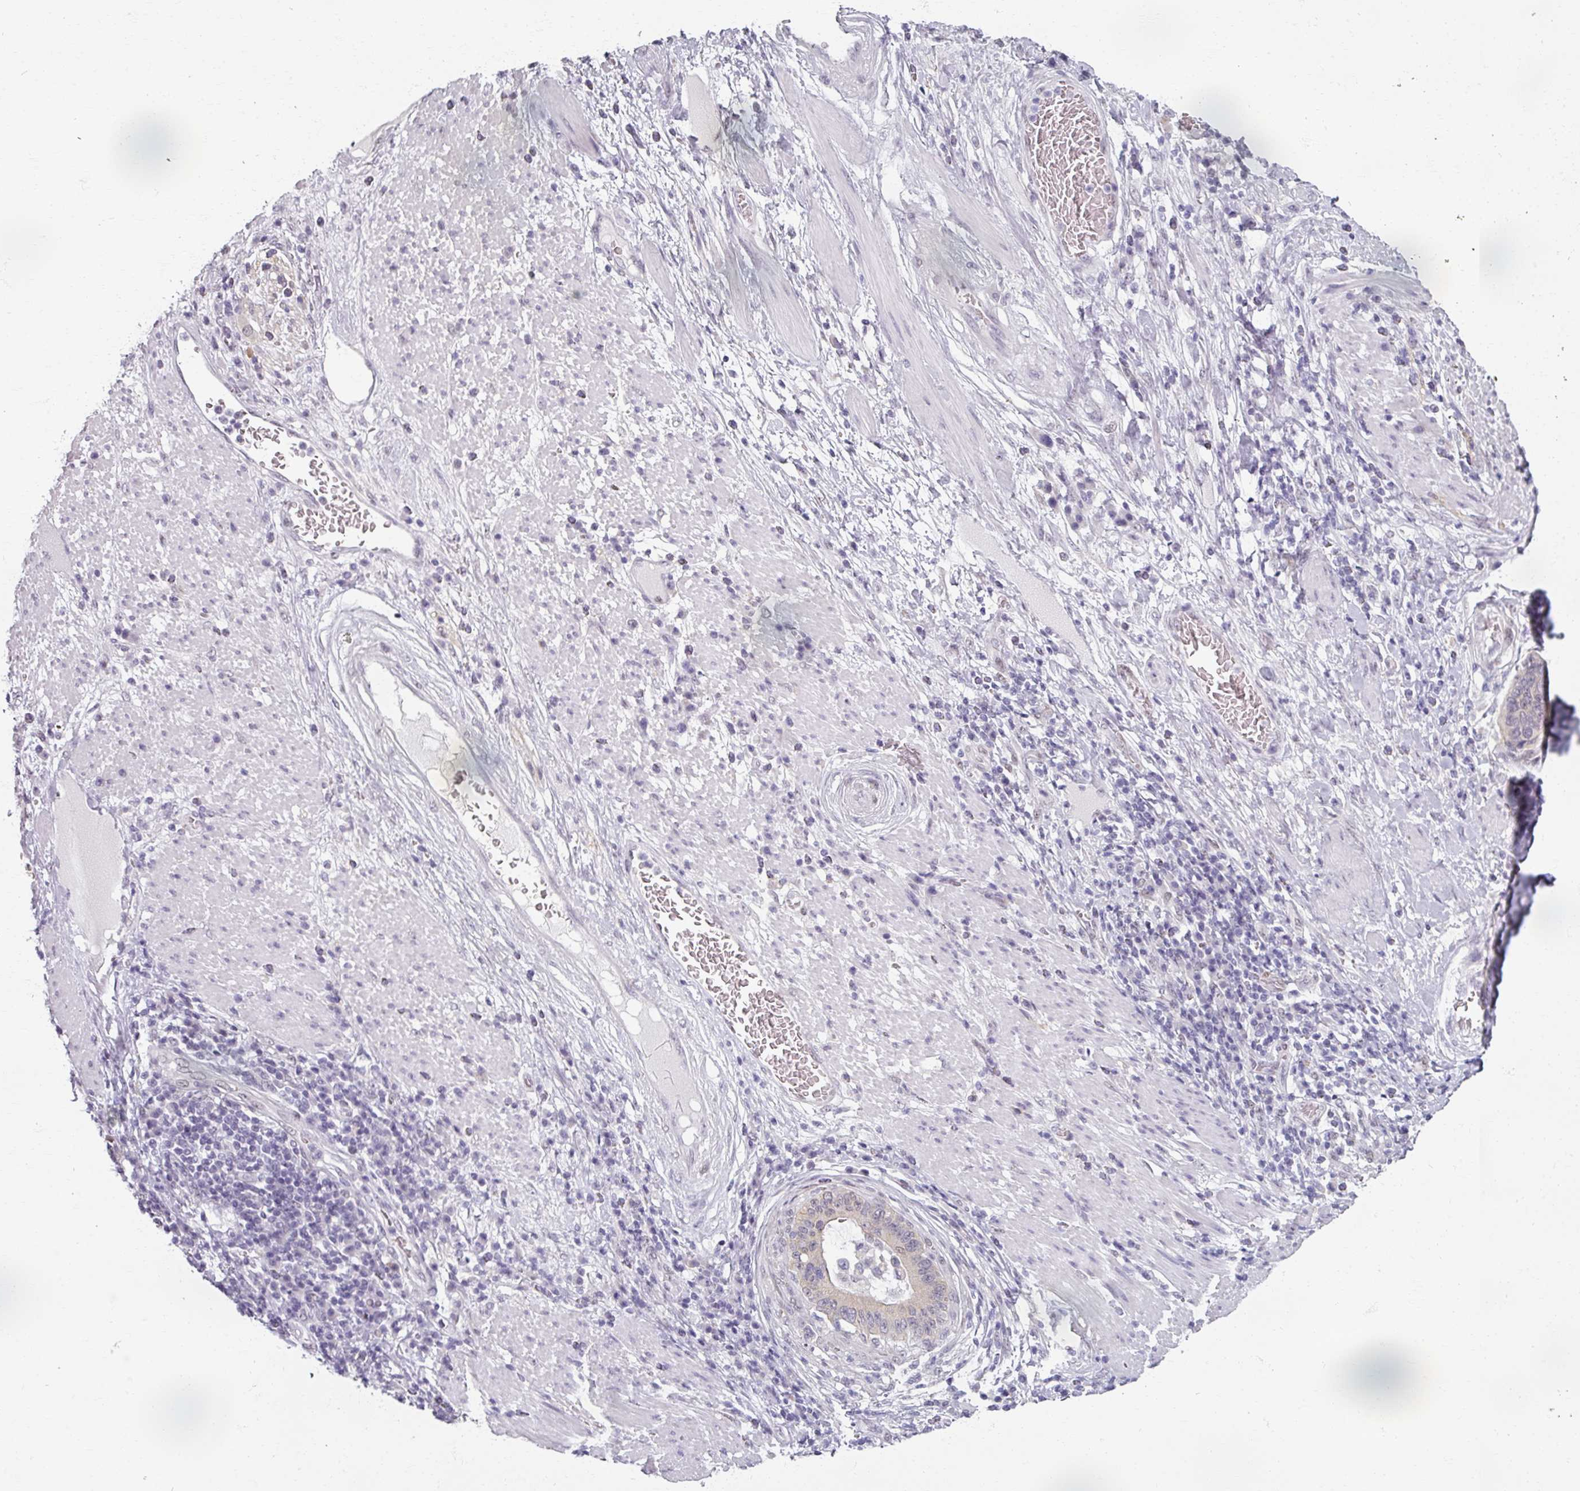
{"staining": {"intensity": "weak", "quantity": "<25%", "location": "cytoplasmic/membranous"}, "tissue": "stomach cancer", "cell_type": "Tumor cells", "image_type": "cancer", "snomed": [{"axis": "morphology", "description": "Normal tissue, NOS"}, {"axis": "morphology", "description": "Adenocarcinoma, NOS"}, {"axis": "topography", "description": "Stomach"}], "caption": "Immunohistochemical staining of stomach adenocarcinoma reveals no significant staining in tumor cells.", "gene": "RIPOR3", "patient": {"sex": "female", "age": 64}}